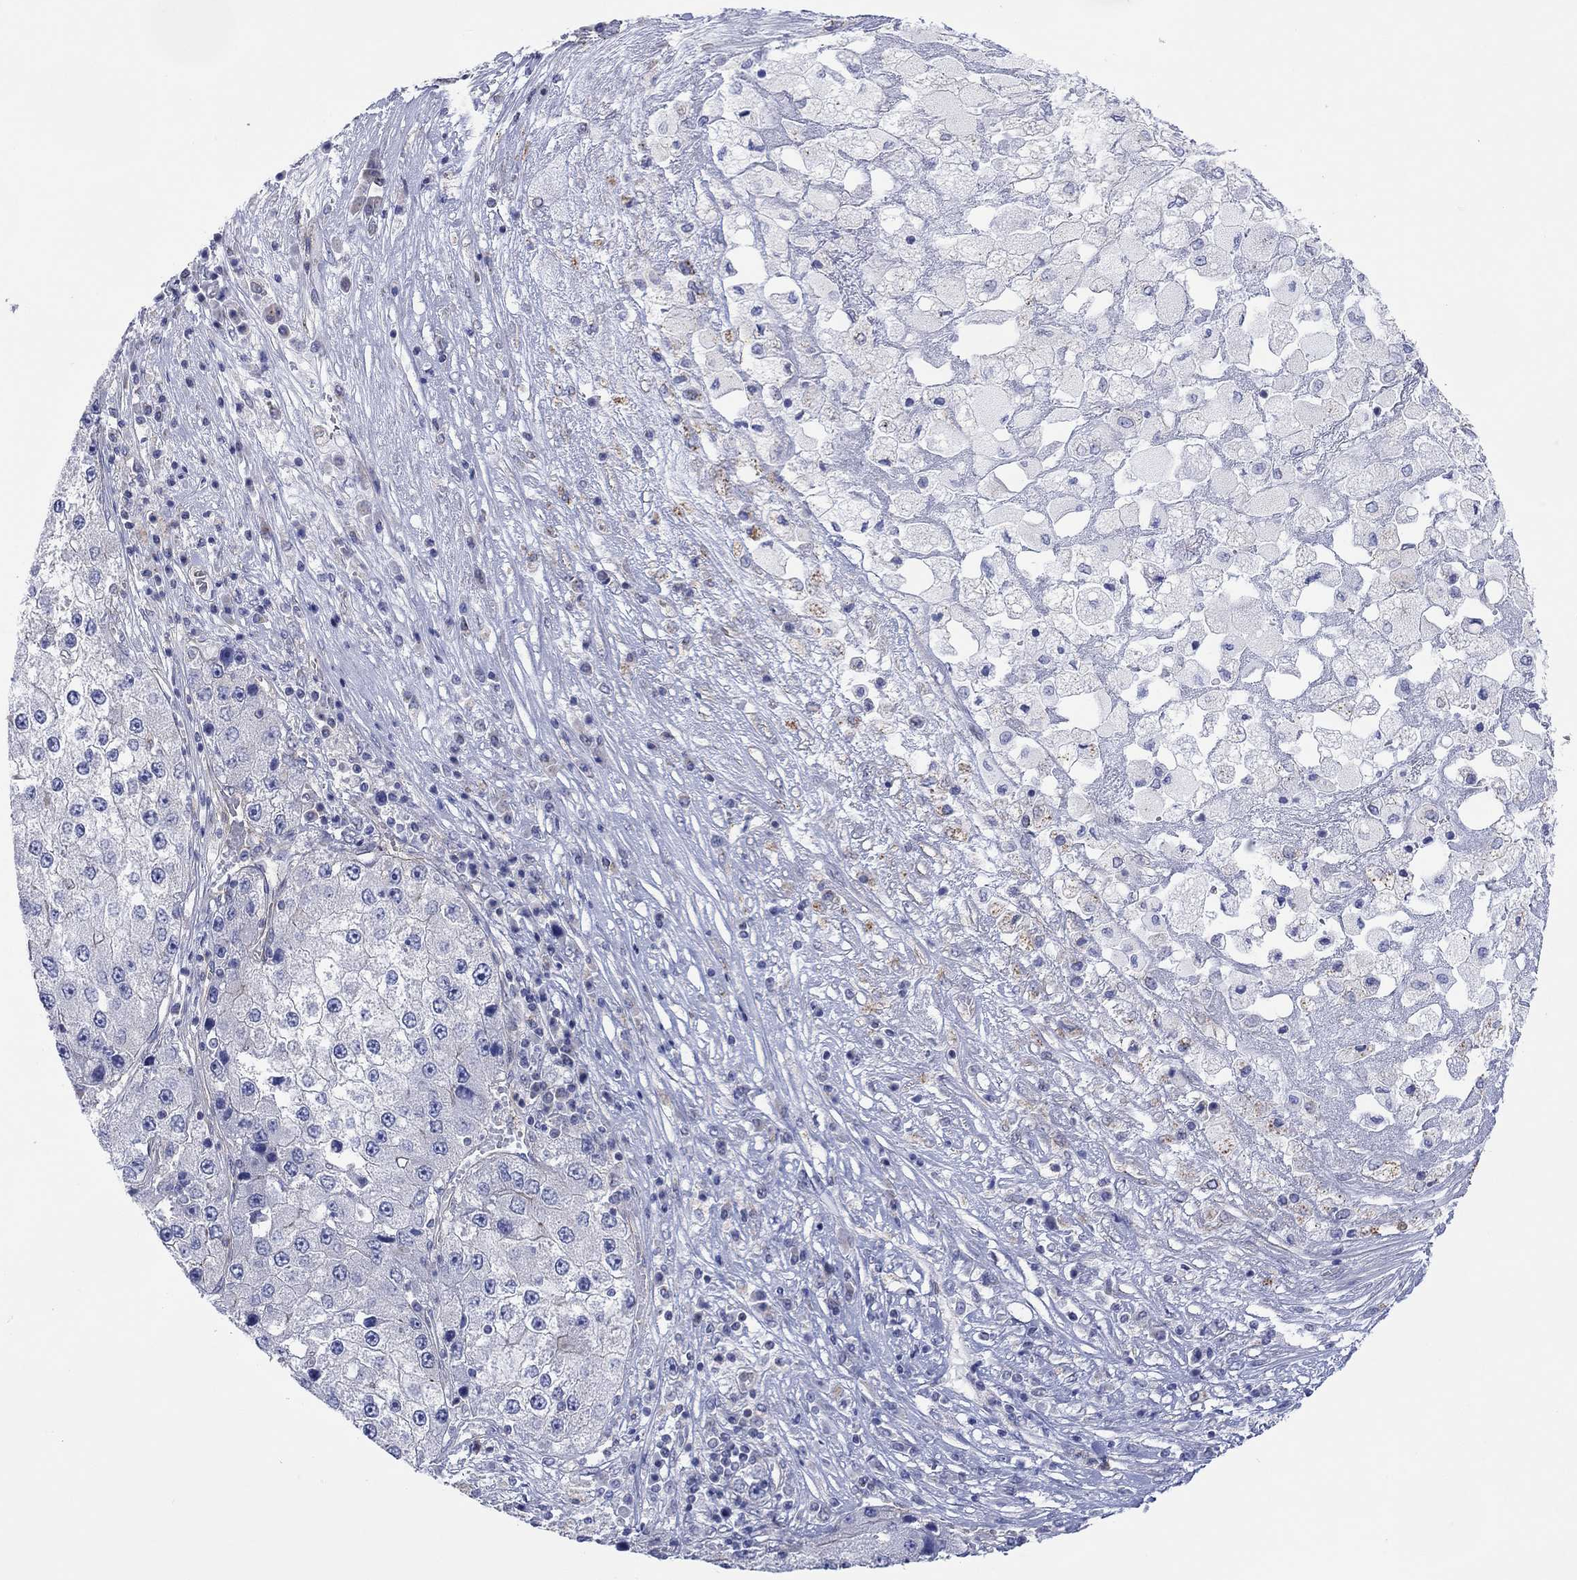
{"staining": {"intensity": "negative", "quantity": "none", "location": "none"}, "tissue": "liver cancer", "cell_type": "Tumor cells", "image_type": "cancer", "snomed": [{"axis": "morphology", "description": "Carcinoma, Hepatocellular, NOS"}, {"axis": "topography", "description": "Liver"}], "caption": "The IHC image has no significant expression in tumor cells of liver cancer (hepatocellular carcinoma) tissue.", "gene": "TPRN", "patient": {"sex": "female", "age": 73}}